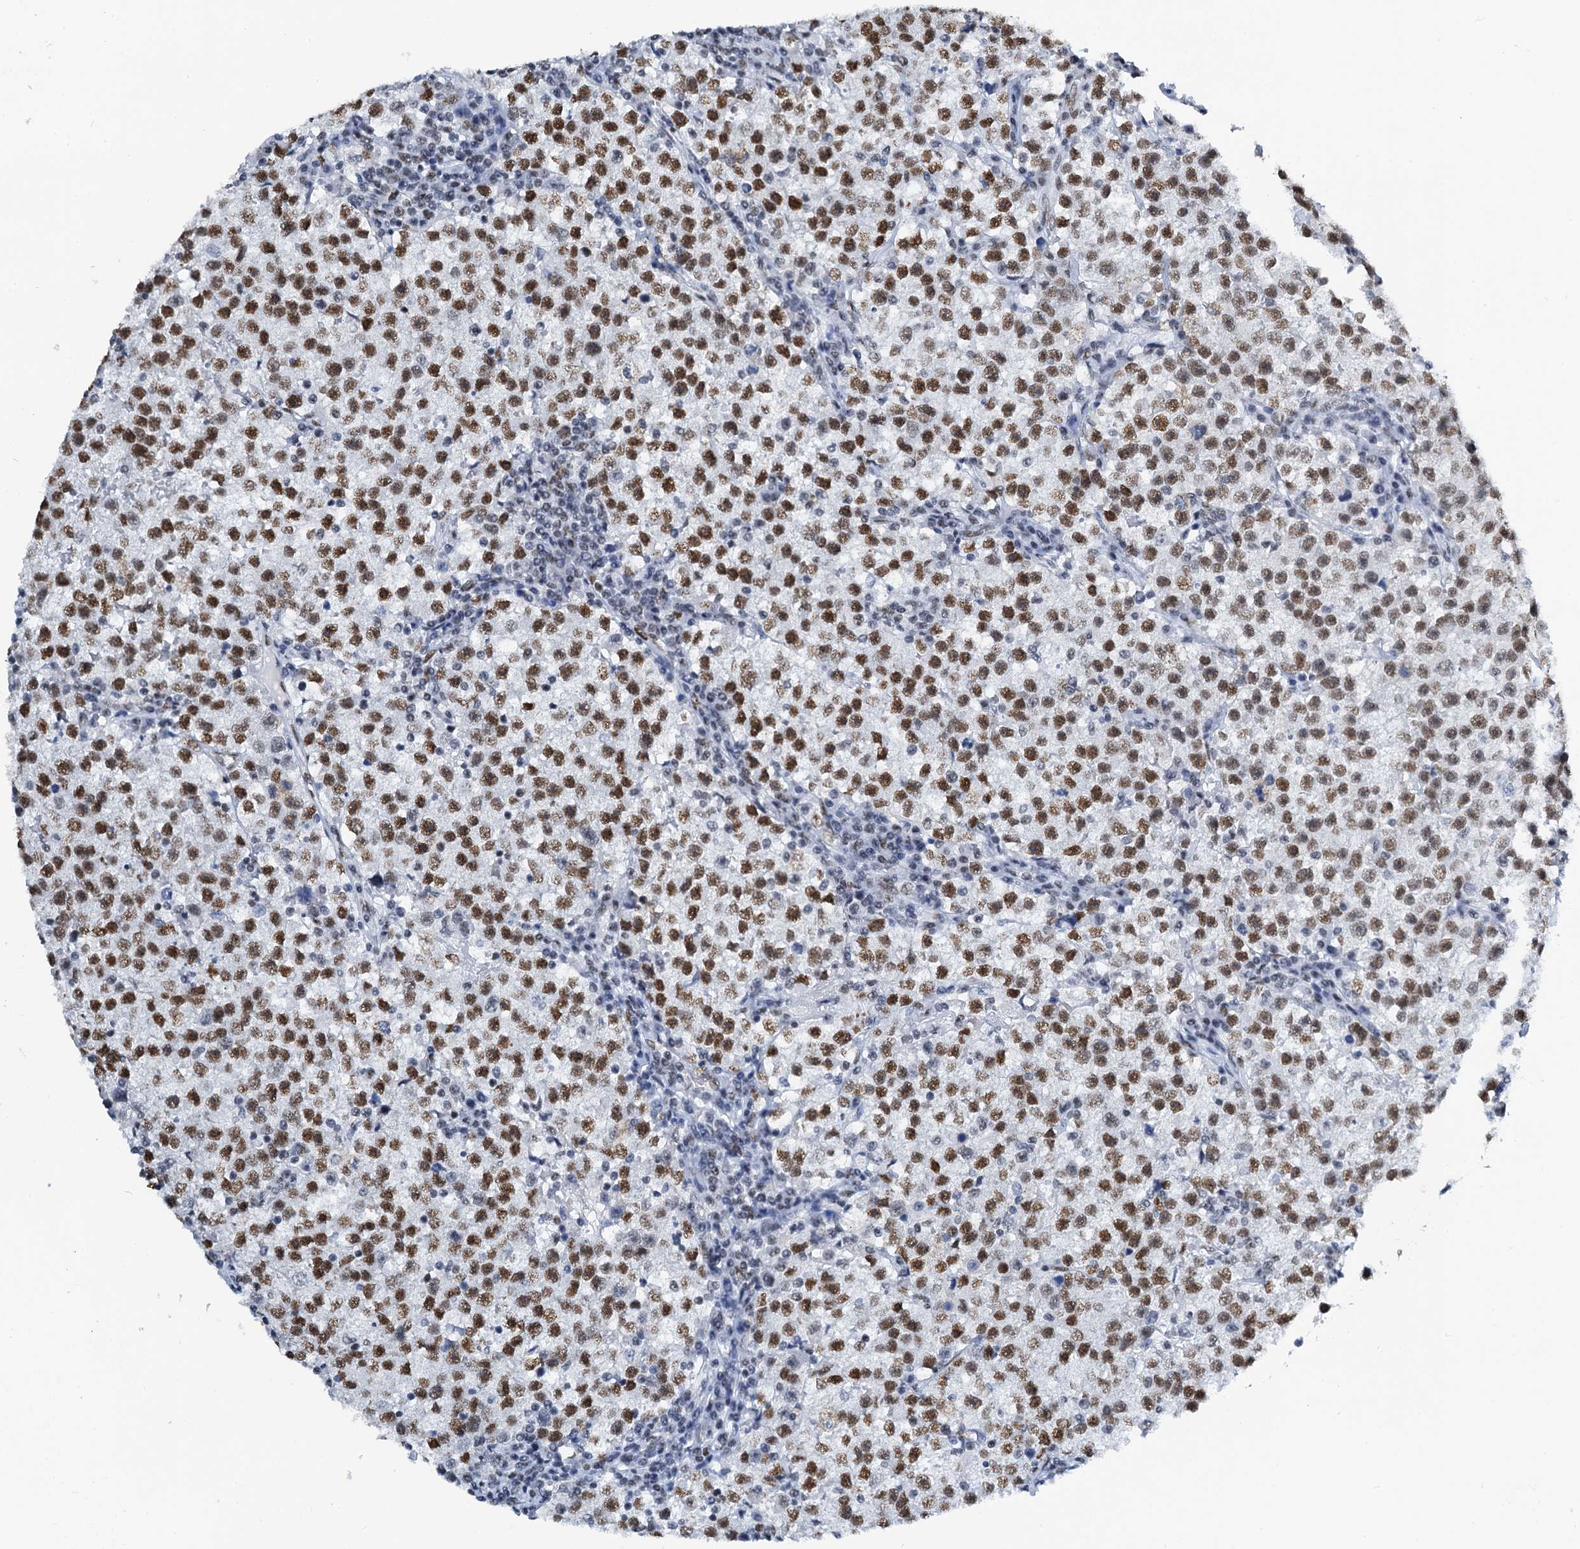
{"staining": {"intensity": "strong", "quantity": ">75%", "location": "nuclear"}, "tissue": "testis cancer", "cell_type": "Tumor cells", "image_type": "cancer", "snomed": [{"axis": "morphology", "description": "Seminoma, NOS"}, {"axis": "topography", "description": "Testis"}], "caption": "Testis cancer was stained to show a protein in brown. There is high levels of strong nuclear staining in approximately >75% of tumor cells.", "gene": "SLTM", "patient": {"sex": "male", "age": 22}}